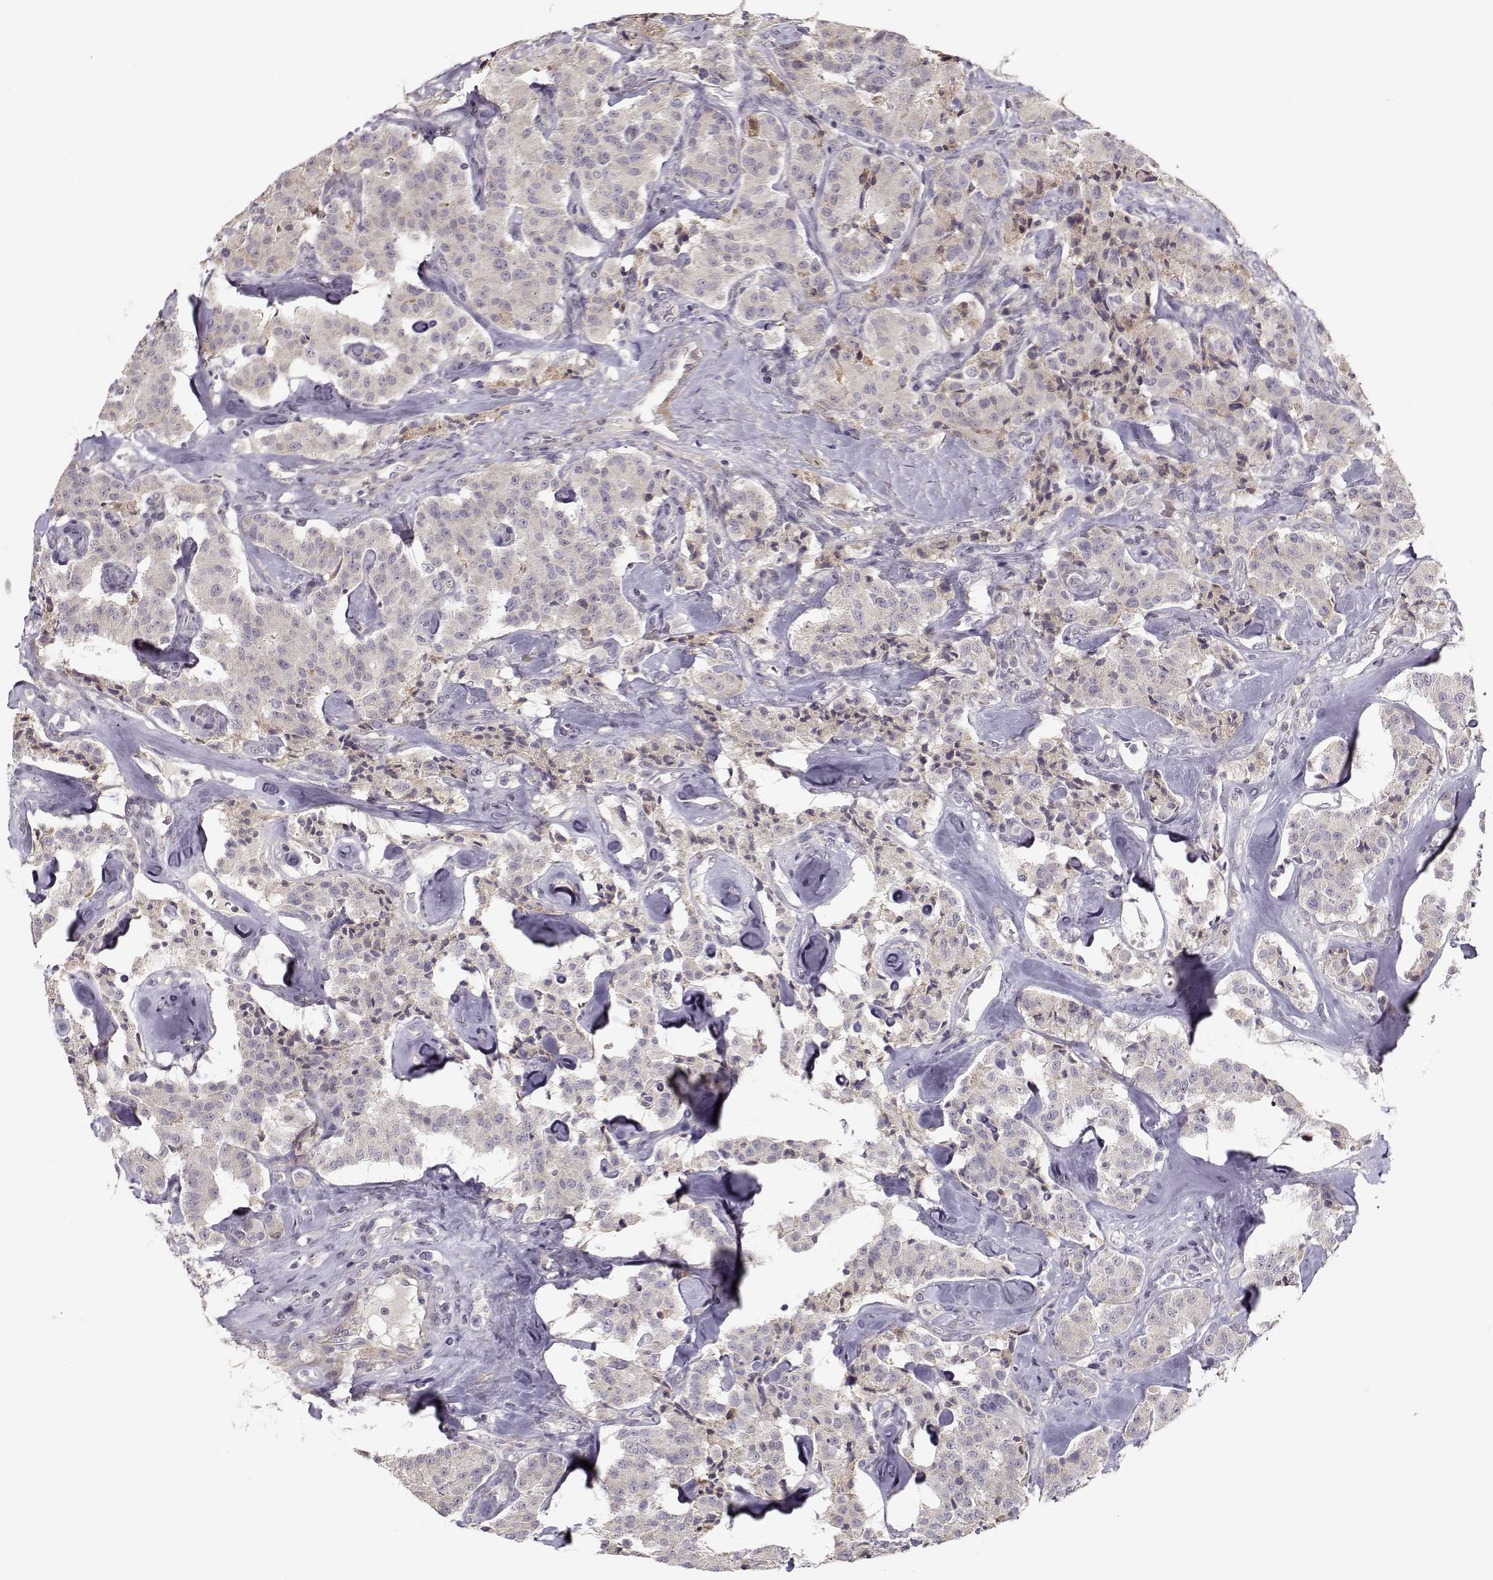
{"staining": {"intensity": "negative", "quantity": "none", "location": "none"}, "tissue": "carcinoid", "cell_type": "Tumor cells", "image_type": "cancer", "snomed": [{"axis": "morphology", "description": "Carcinoid, malignant, NOS"}, {"axis": "topography", "description": "Pancreas"}], "caption": "An immunohistochemistry (IHC) photomicrograph of carcinoid is shown. There is no staining in tumor cells of carcinoid.", "gene": "ENTPD8", "patient": {"sex": "male", "age": 41}}